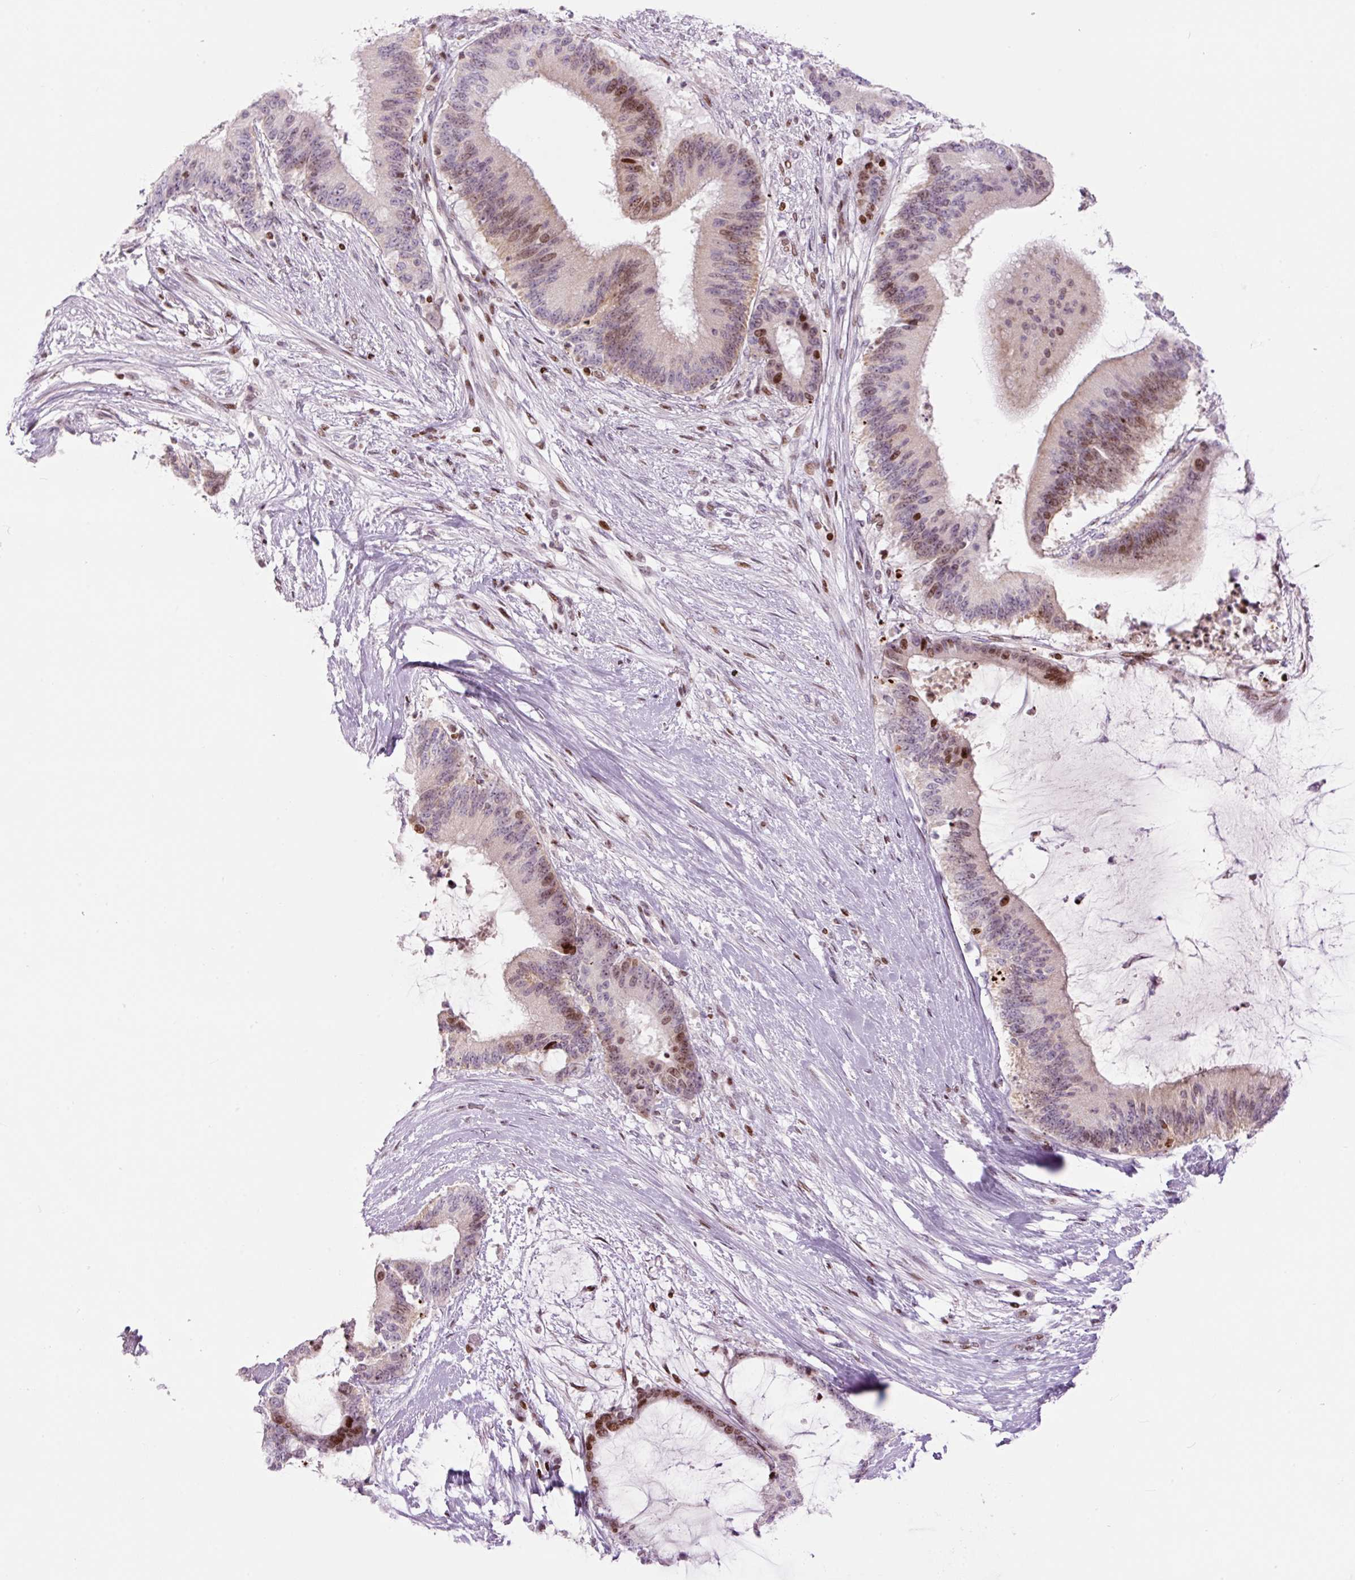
{"staining": {"intensity": "moderate", "quantity": "25%-75%", "location": "nuclear"}, "tissue": "liver cancer", "cell_type": "Tumor cells", "image_type": "cancer", "snomed": [{"axis": "morphology", "description": "Normal tissue, NOS"}, {"axis": "morphology", "description": "Cholangiocarcinoma"}, {"axis": "topography", "description": "Liver"}, {"axis": "topography", "description": "Peripheral nerve tissue"}], "caption": "Liver cancer (cholangiocarcinoma) stained for a protein shows moderate nuclear positivity in tumor cells.", "gene": "TMEM177", "patient": {"sex": "female", "age": 73}}